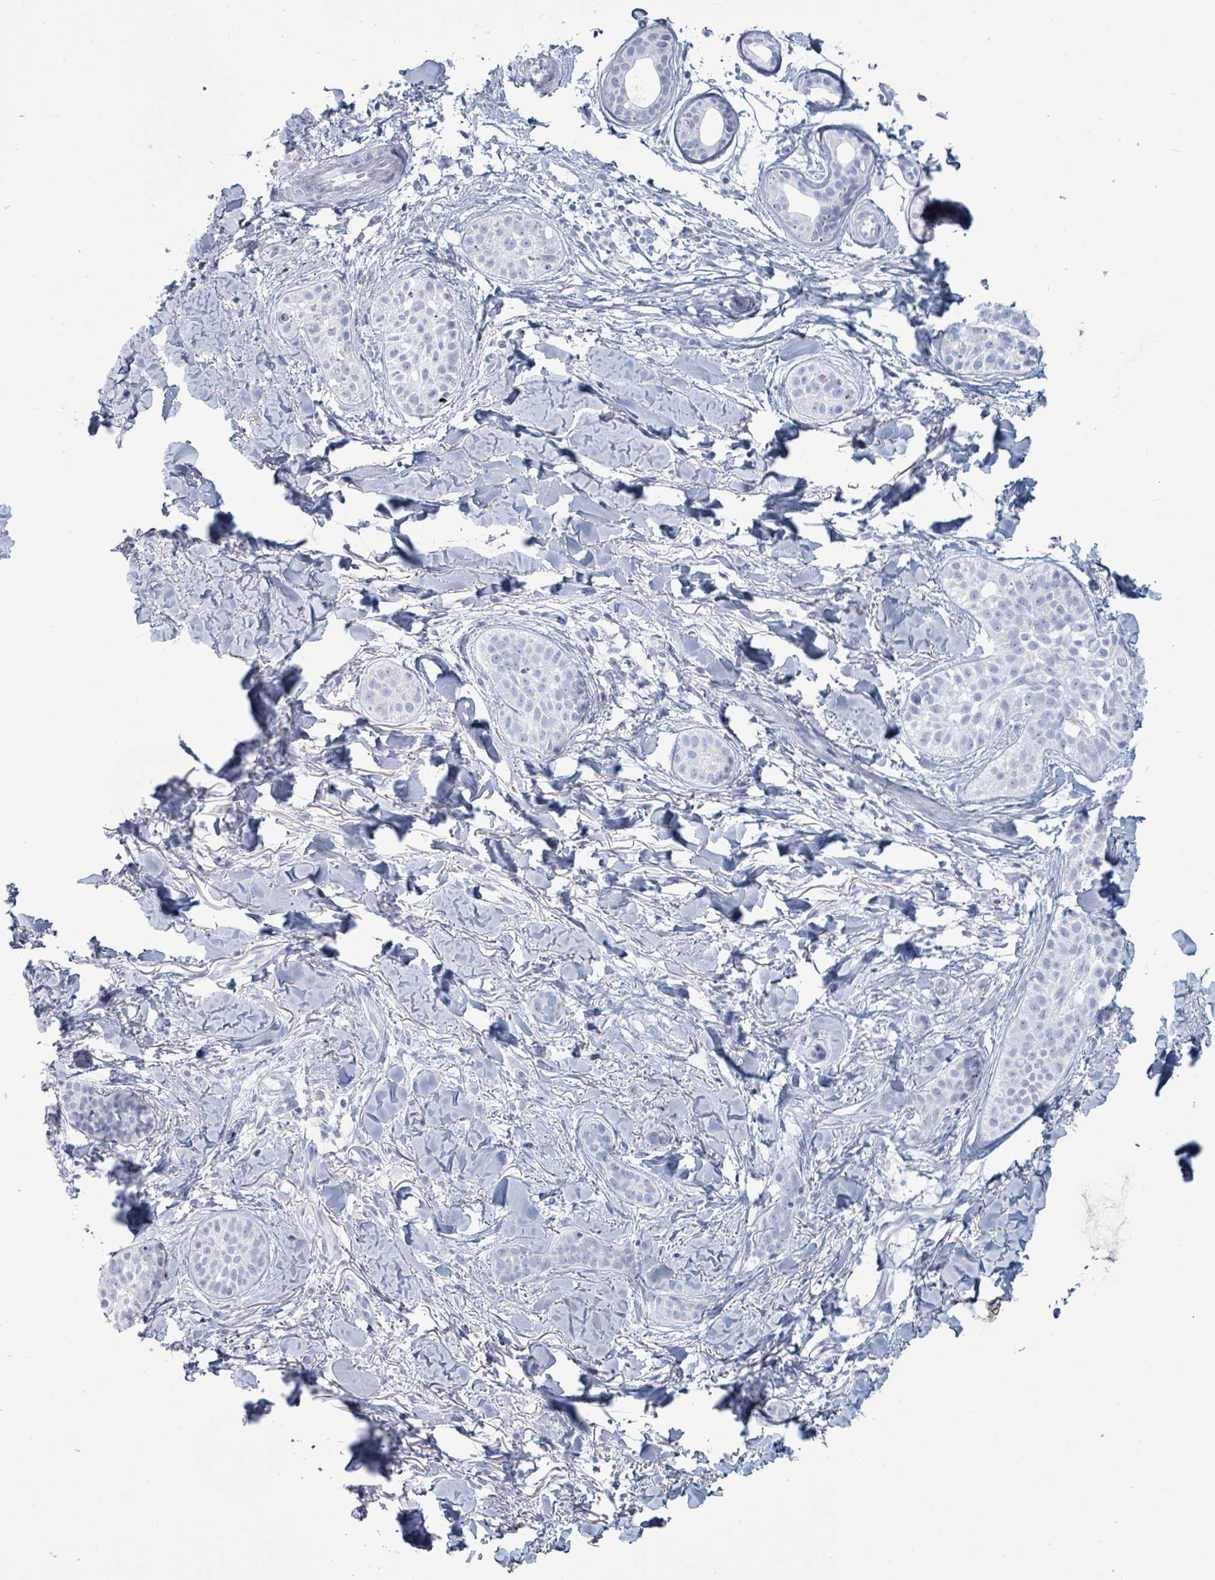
{"staining": {"intensity": "negative", "quantity": "none", "location": "none"}, "tissue": "skin cancer", "cell_type": "Tumor cells", "image_type": "cancer", "snomed": [{"axis": "morphology", "description": "Basal cell carcinoma"}, {"axis": "topography", "description": "Skin"}], "caption": "Immunohistochemical staining of human skin cancer shows no significant staining in tumor cells.", "gene": "PGA3", "patient": {"sex": "male", "age": 52}}